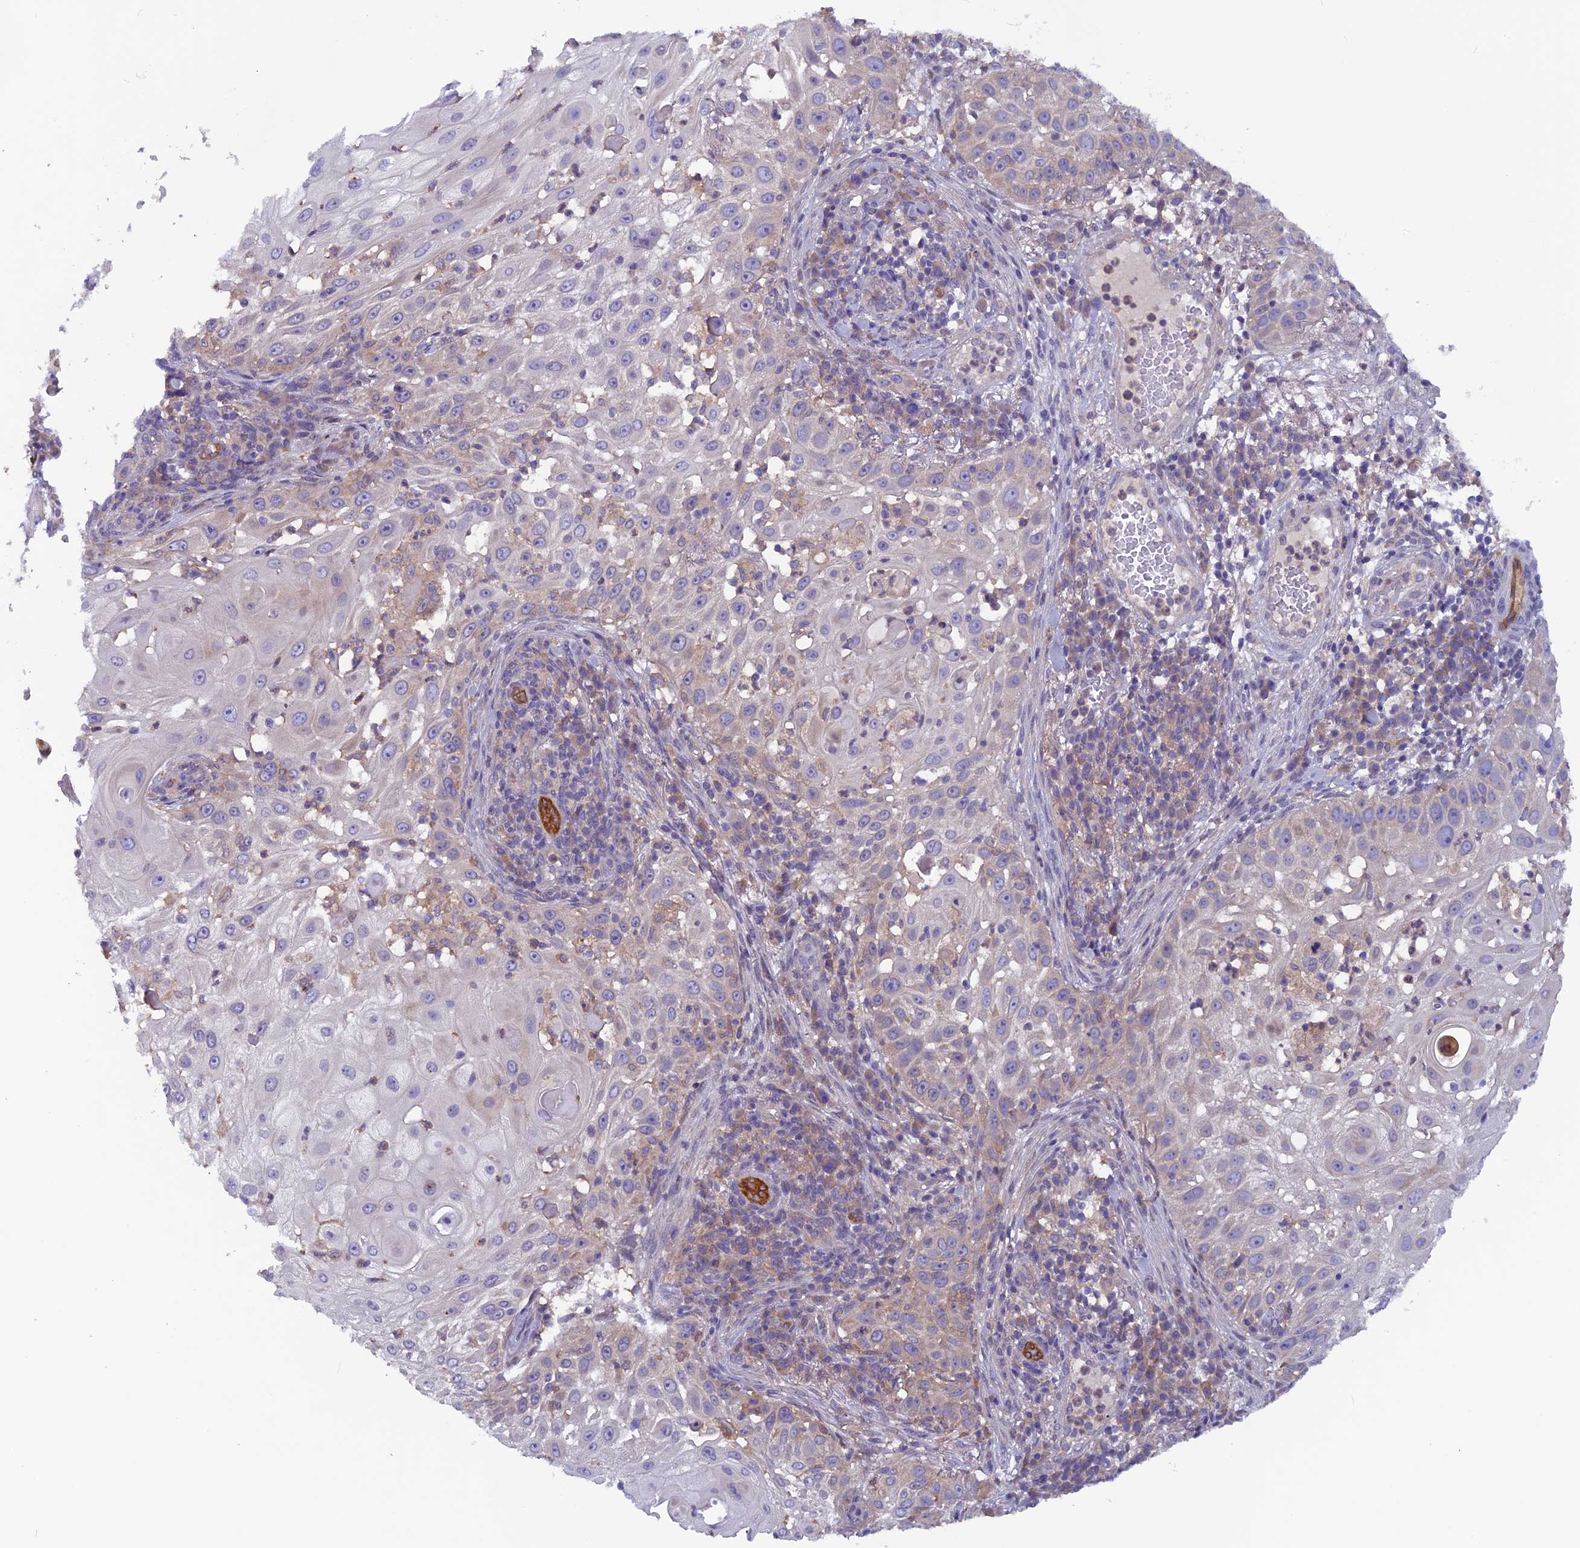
{"staining": {"intensity": "weak", "quantity": "25%-75%", "location": "cytoplasmic/membranous"}, "tissue": "skin cancer", "cell_type": "Tumor cells", "image_type": "cancer", "snomed": [{"axis": "morphology", "description": "Squamous cell carcinoma, NOS"}, {"axis": "topography", "description": "Skin"}], "caption": "This is a photomicrograph of IHC staining of skin cancer (squamous cell carcinoma), which shows weak staining in the cytoplasmic/membranous of tumor cells.", "gene": "MAST2", "patient": {"sex": "female", "age": 44}}